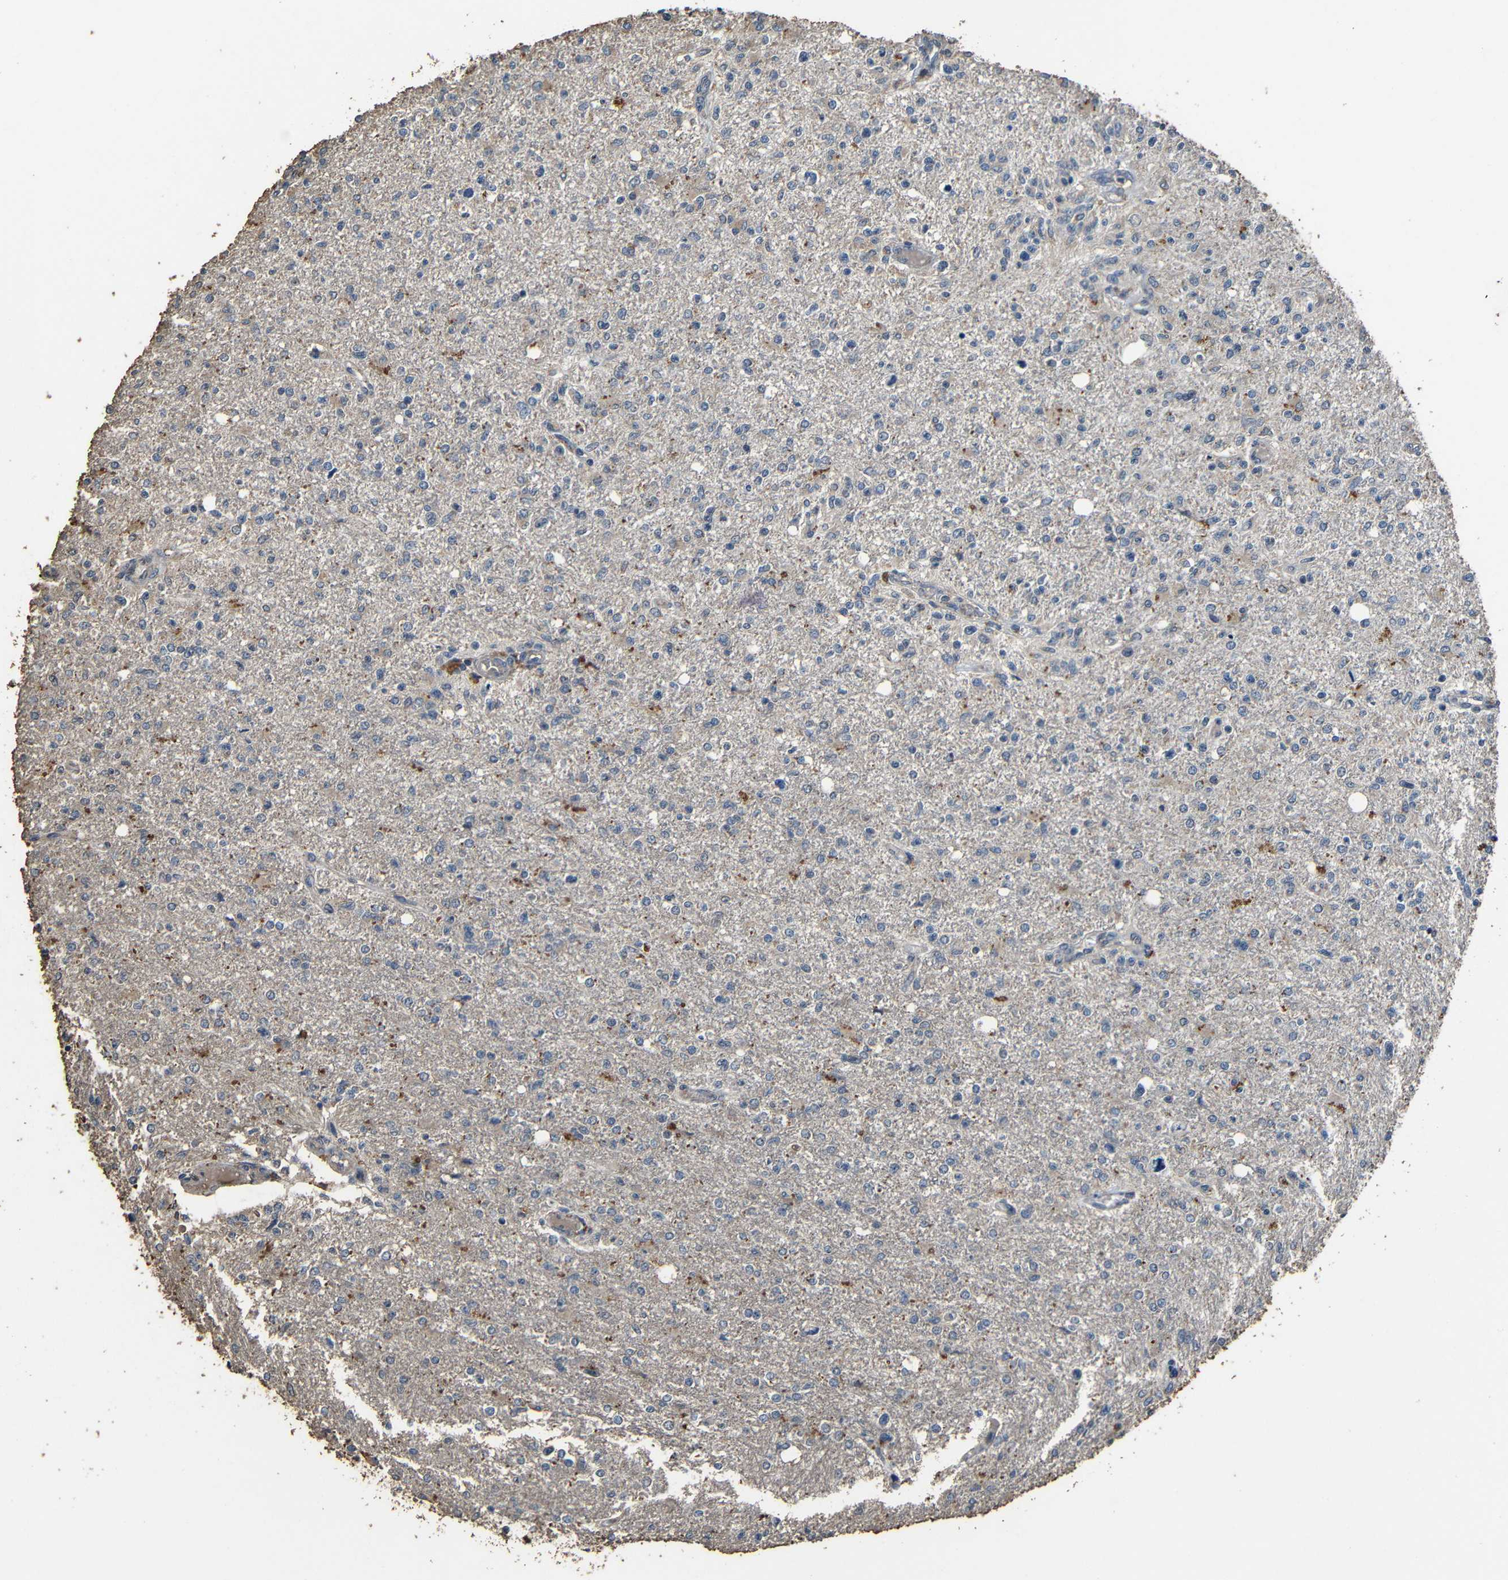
{"staining": {"intensity": "negative", "quantity": "none", "location": "none"}, "tissue": "glioma", "cell_type": "Tumor cells", "image_type": "cancer", "snomed": [{"axis": "morphology", "description": "Glioma, malignant, High grade"}, {"axis": "topography", "description": "Cerebral cortex"}], "caption": "DAB immunohistochemical staining of malignant high-grade glioma reveals no significant positivity in tumor cells.", "gene": "C6orf89", "patient": {"sex": "male", "age": 76}}